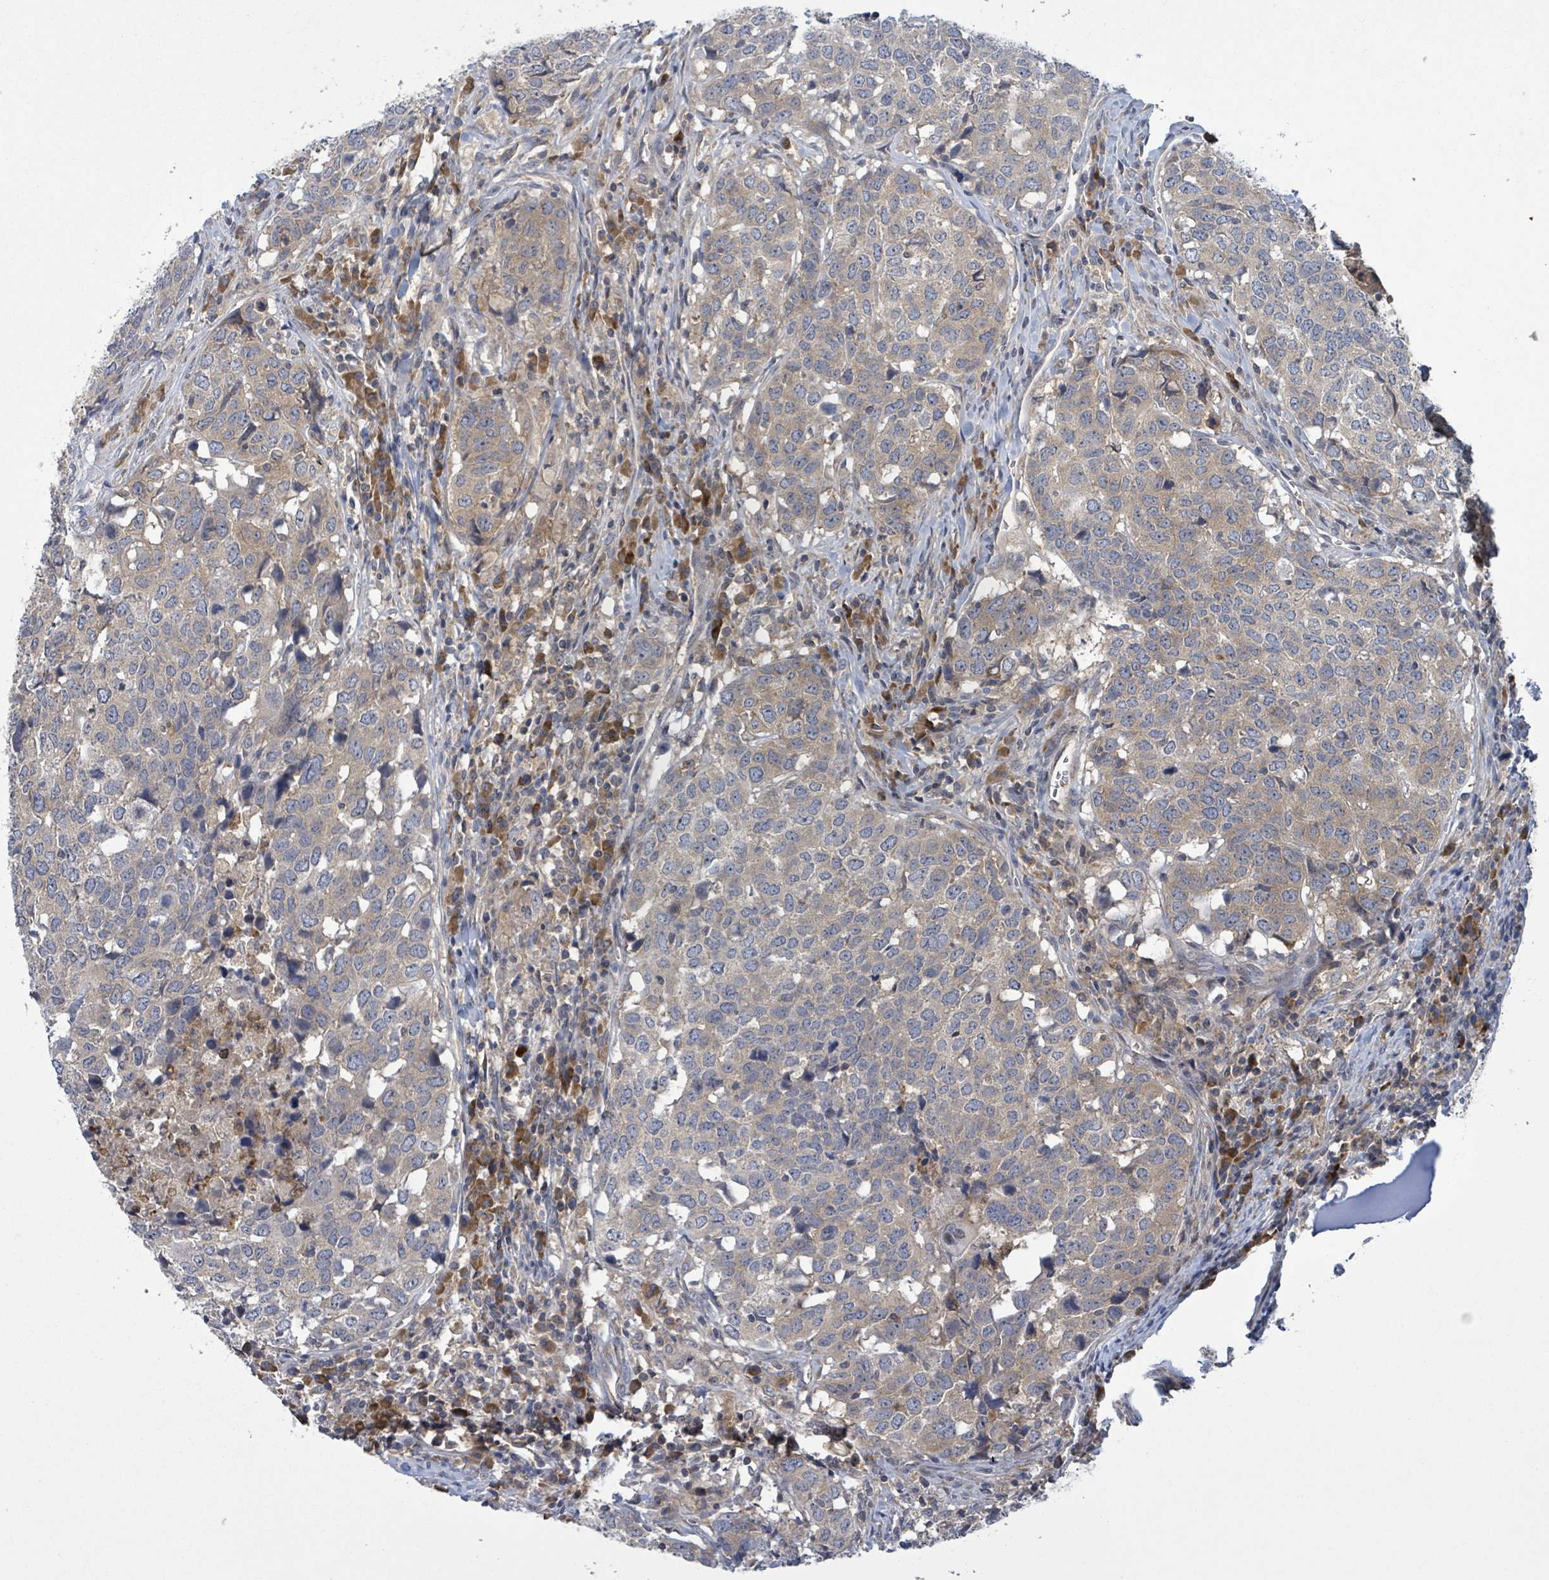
{"staining": {"intensity": "weak", "quantity": "25%-75%", "location": "cytoplasmic/membranous"}, "tissue": "head and neck cancer", "cell_type": "Tumor cells", "image_type": "cancer", "snomed": [{"axis": "morphology", "description": "Normal tissue, NOS"}, {"axis": "morphology", "description": "Squamous cell carcinoma, NOS"}, {"axis": "topography", "description": "Skeletal muscle"}, {"axis": "topography", "description": "Vascular tissue"}, {"axis": "topography", "description": "Peripheral nerve tissue"}, {"axis": "topography", "description": "Head-Neck"}], "caption": "A low amount of weak cytoplasmic/membranous positivity is seen in approximately 25%-75% of tumor cells in head and neck squamous cell carcinoma tissue. Immunohistochemistry (ihc) stains the protein in brown and the nuclei are stained blue.", "gene": "SERPINE3", "patient": {"sex": "male", "age": 66}}